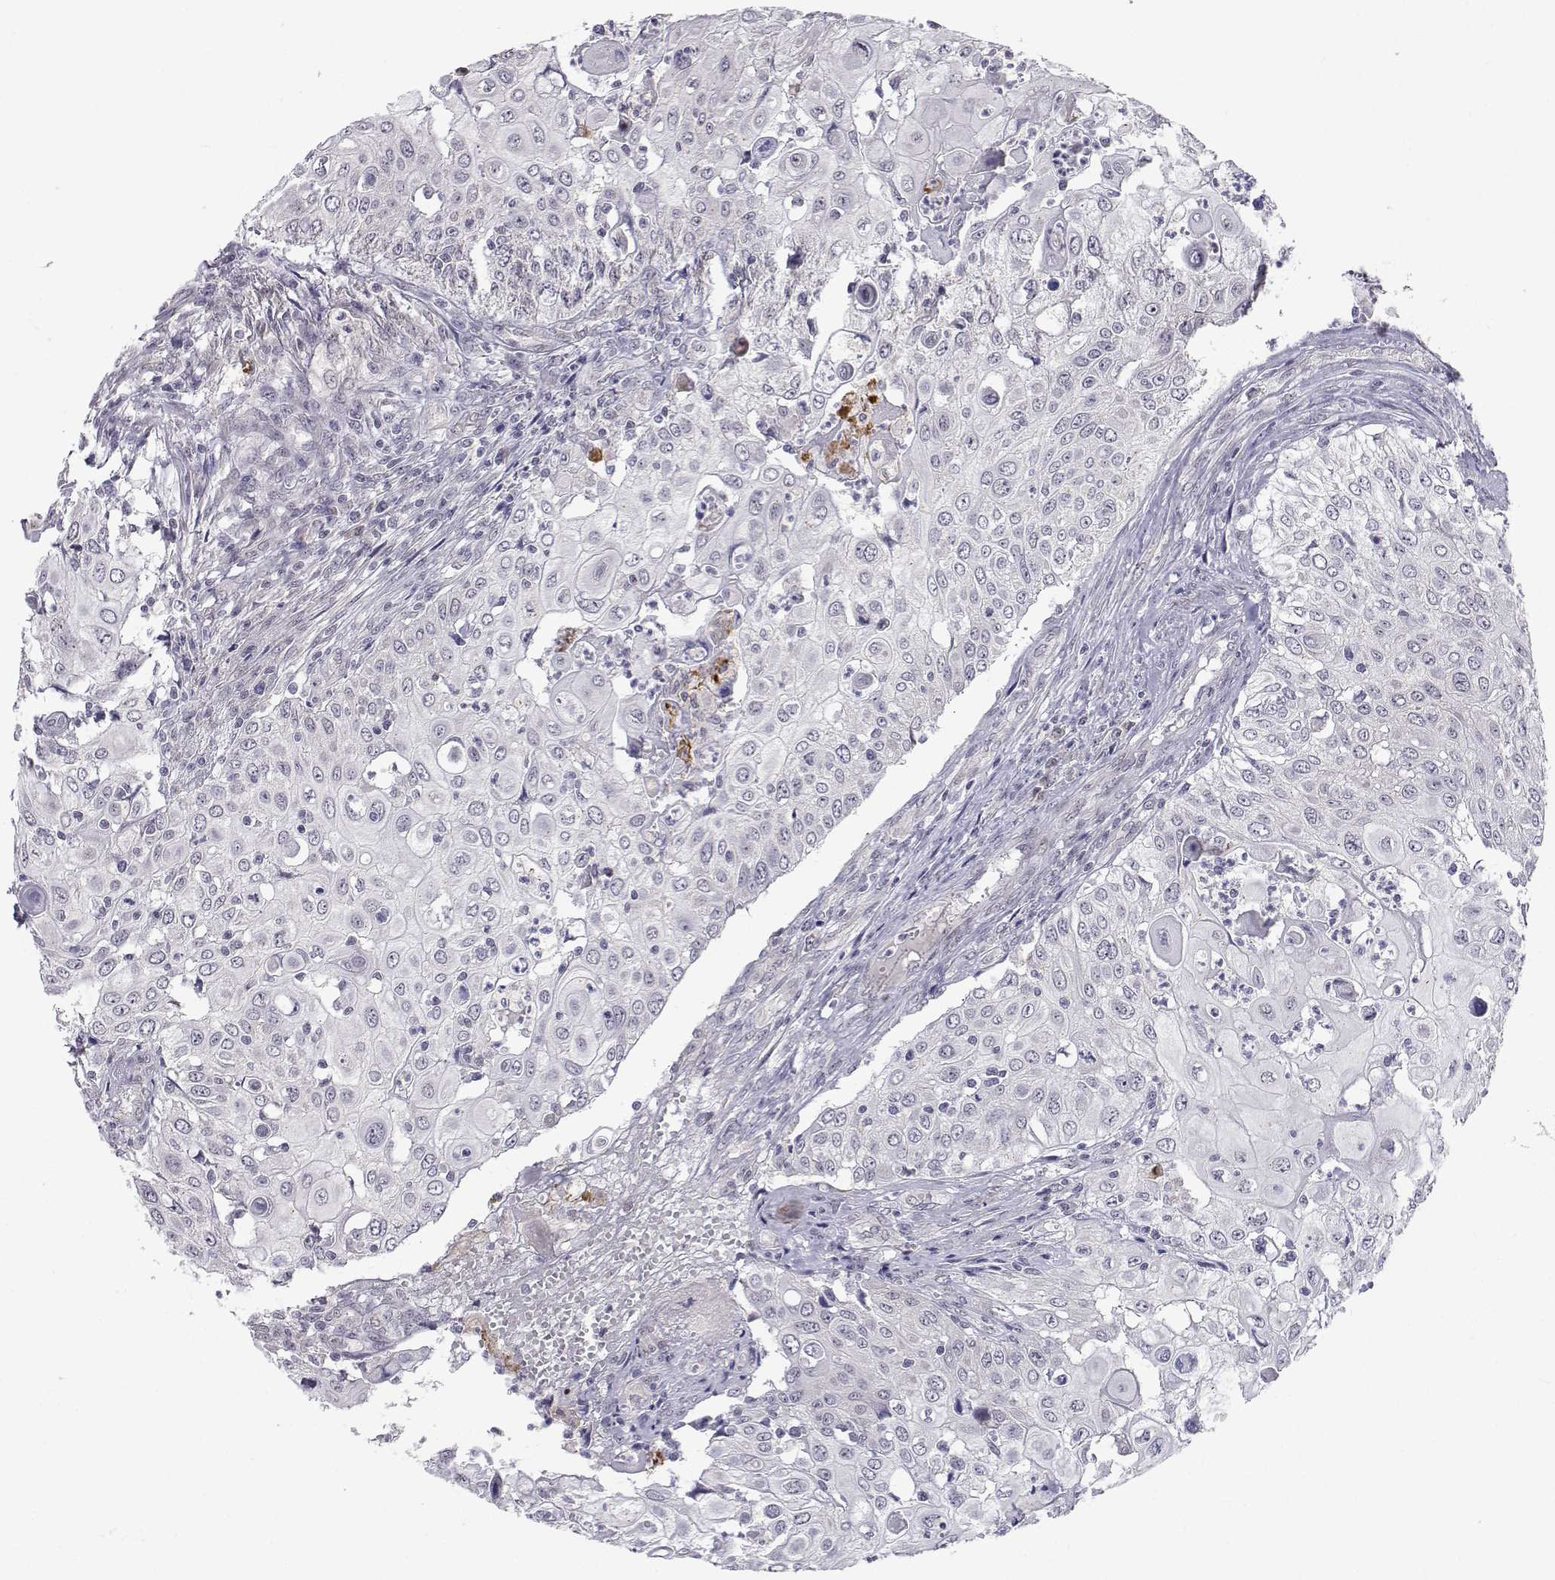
{"staining": {"intensity": "negative", "quantity": "none", "location": "none"}, "tissue": "urothelial cancer", "cell_type": "Tumor cells", "image_type": "cancer", "snomed": [{"axis": "morphology", "description": "Urothelial carcinoma, High grade"}, {"axis": "topography", "description": "Urinary bladder"}], "caption": "High-grade urothelial carcinoma was stained to show a protein in brown. There is no significant staining in tumor cells.", "gene": "SLC6A3", "patient": {"sex": "female", "age": 79}}